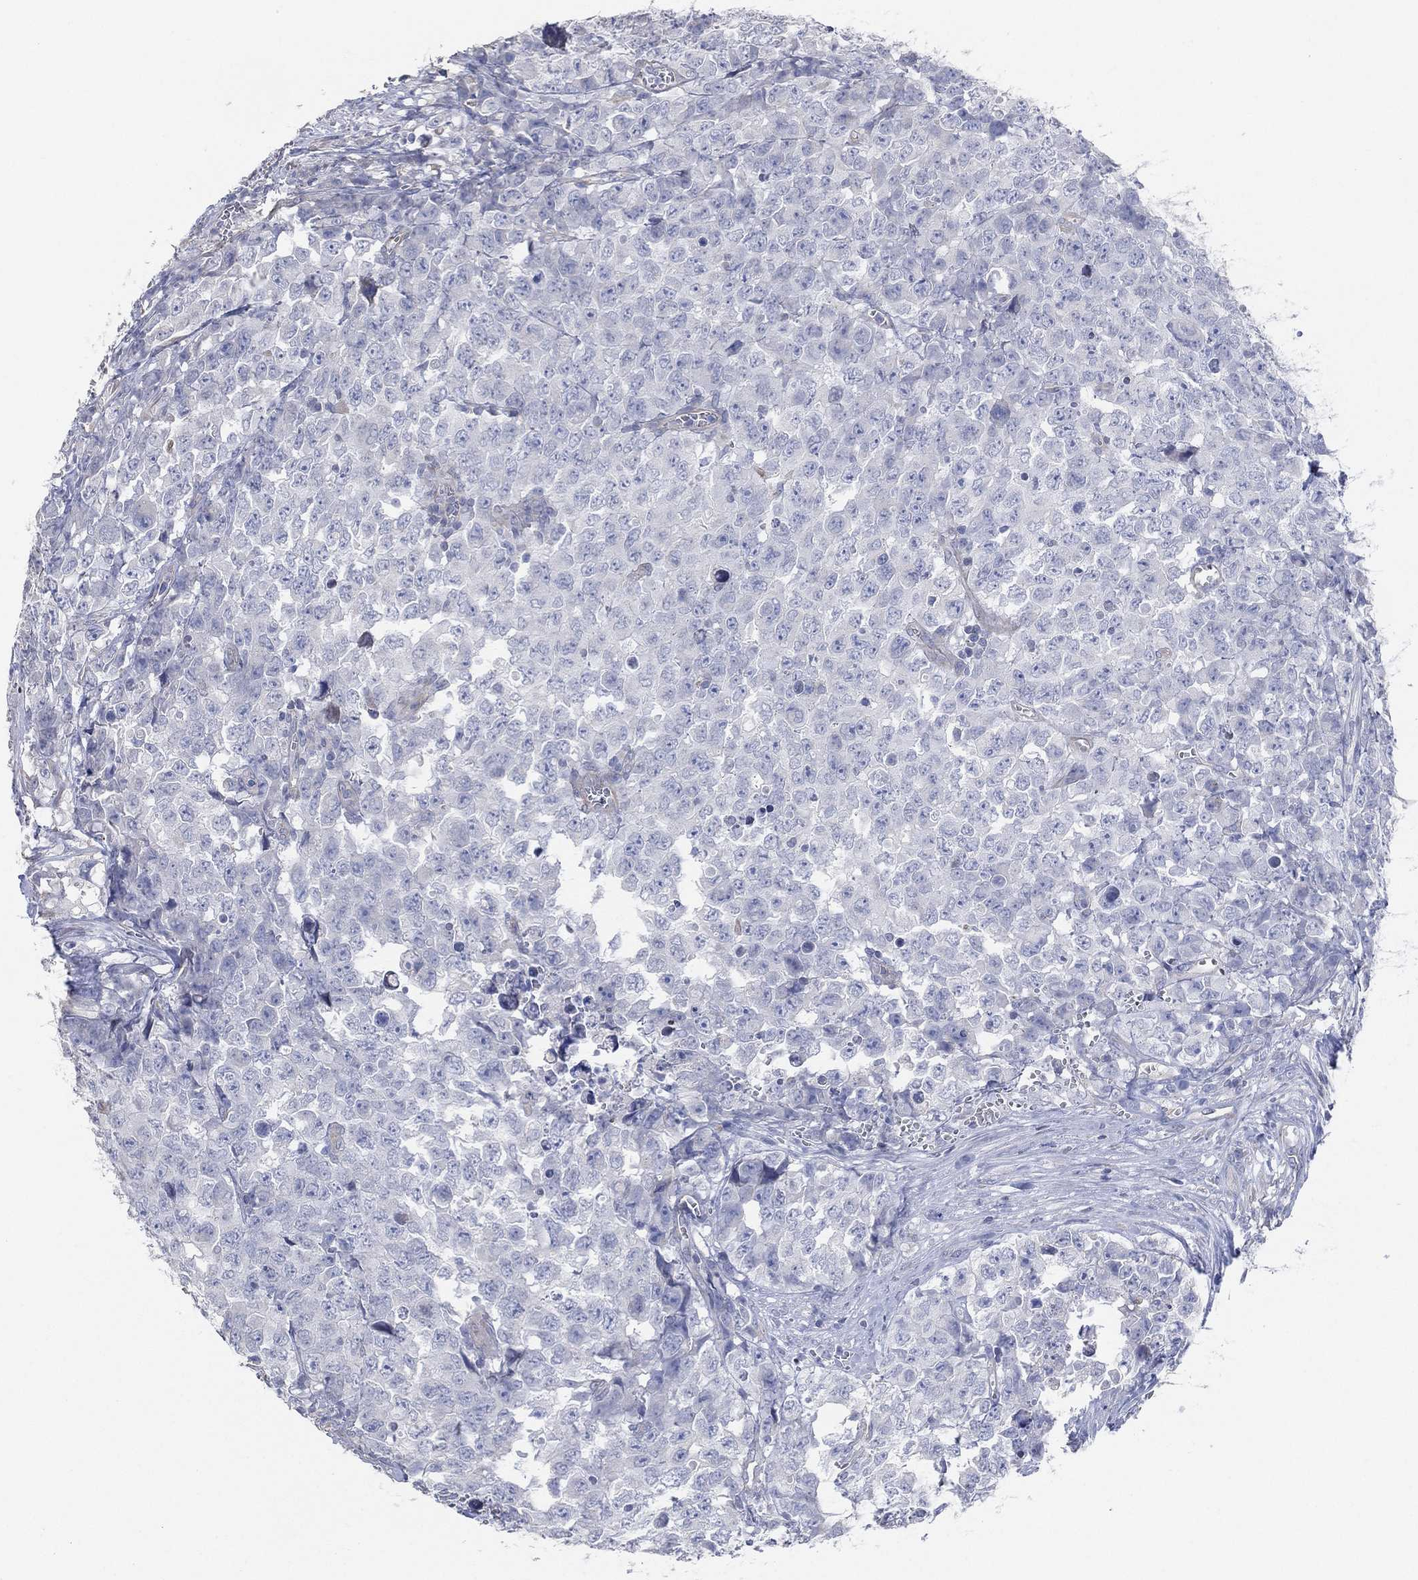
{"staining": {"intensity": "negative", "quantity": "none", "location": "none"}, "tissue": "testis cancer", "cell_type": "Tumor cells", "image_type": "cancer", "snomed": [{"axis": "morphology", "description": "Carcinoma, Embryonal, NOS"}, {"axis": "topography", "description": "Testis"}], "caption": "Testis cancer was stained to show a protein in brown. There is no significant staining in tumor cells.", "gene": "CFTR", "patient": {"sex": "male", "age": 23}}